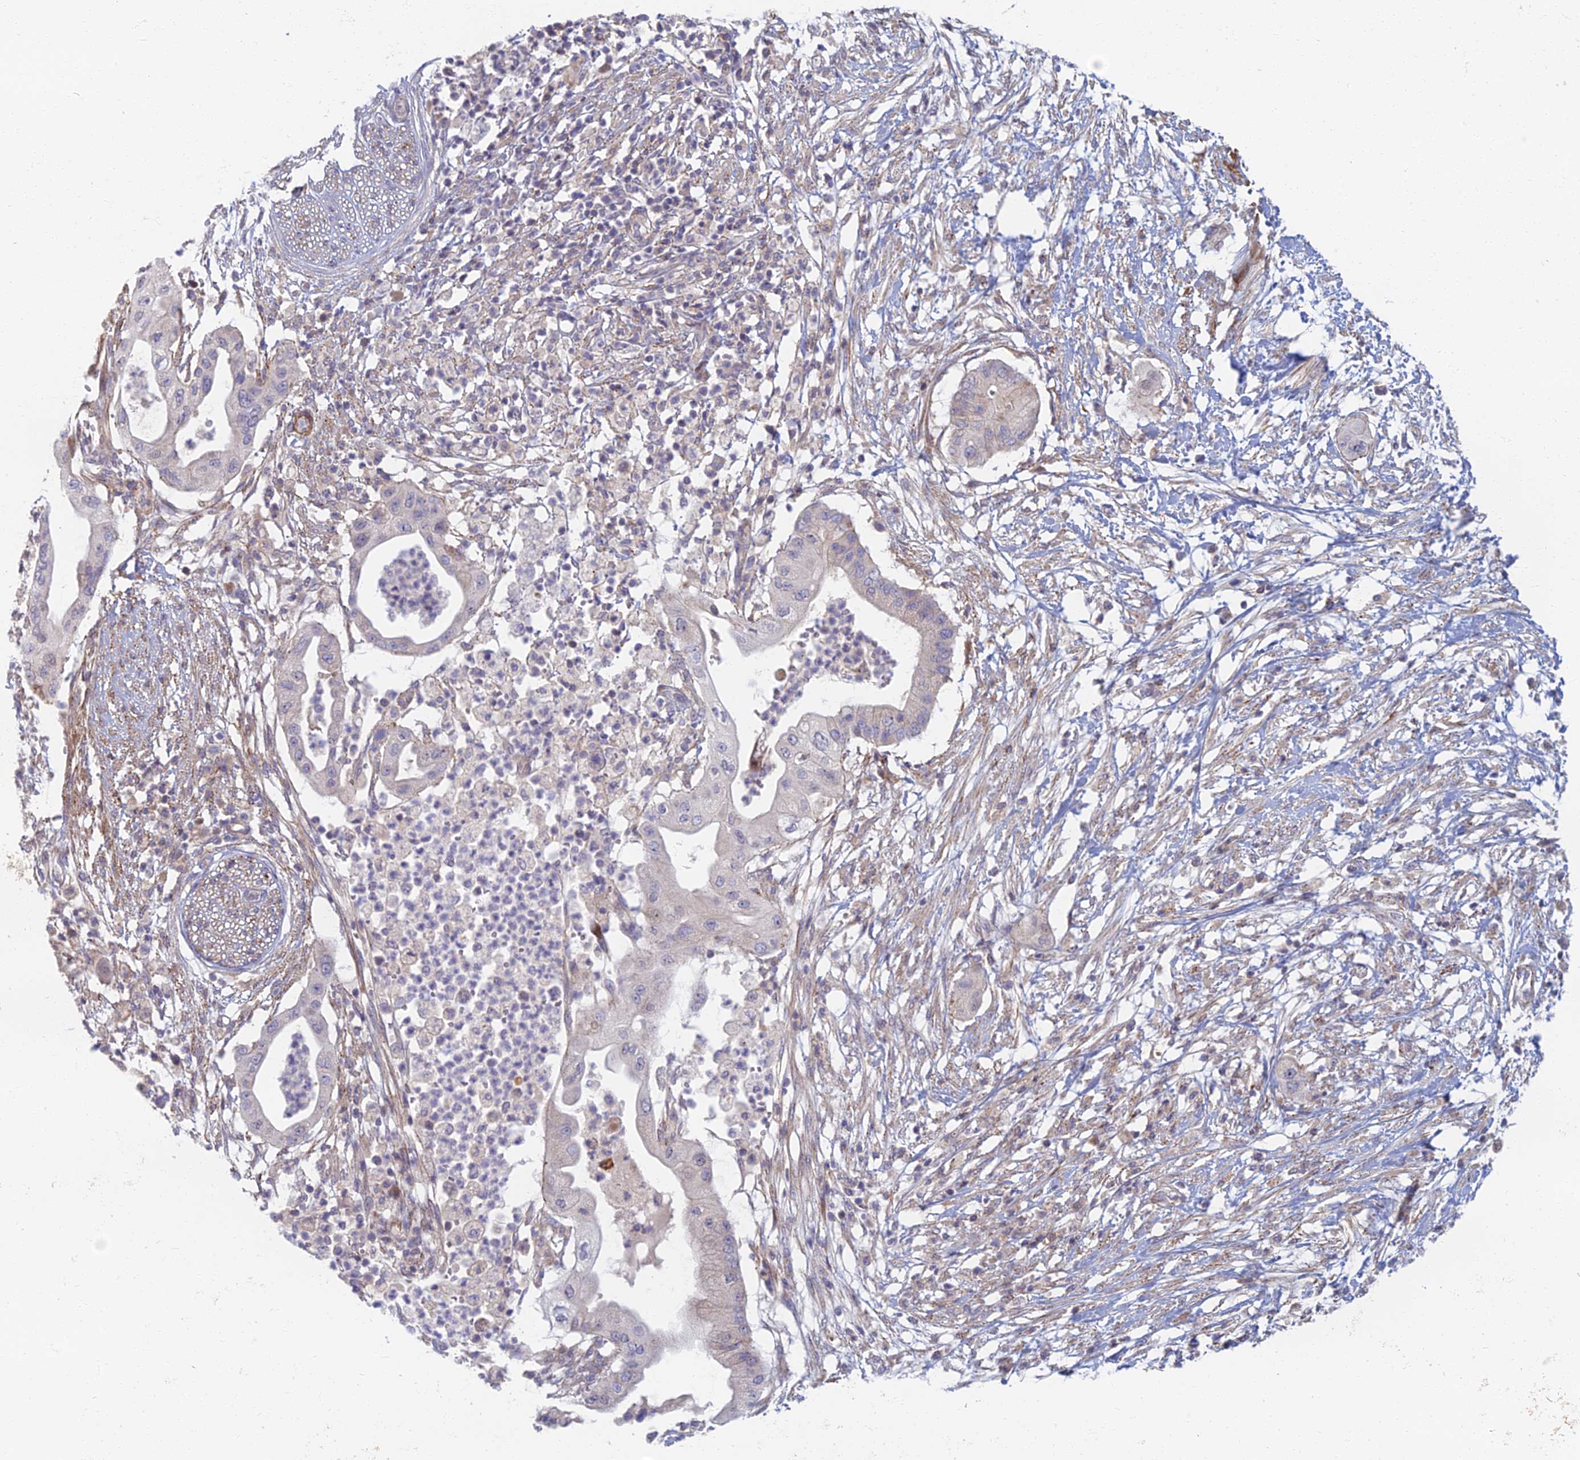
{"staining": {"intensity": "negative", "quantity": "none", "location": "none"}, "tissue": "pancreatic cancer", "cell_type": "Tumor cells", "image_type": "cancer", "snomed": [{"axis": "morphology", "description": "Adenocarcinoma, NOS"}, {"axis": "topography", "description": "Pancreas"}], "caption": "This is an immunohistochemistry (IHC) image of pancreatic adenocarcinoma. There is no expression in tumor cells.", "gene": "C15orf40", "patient": {"sex": "male", "age": 68}}